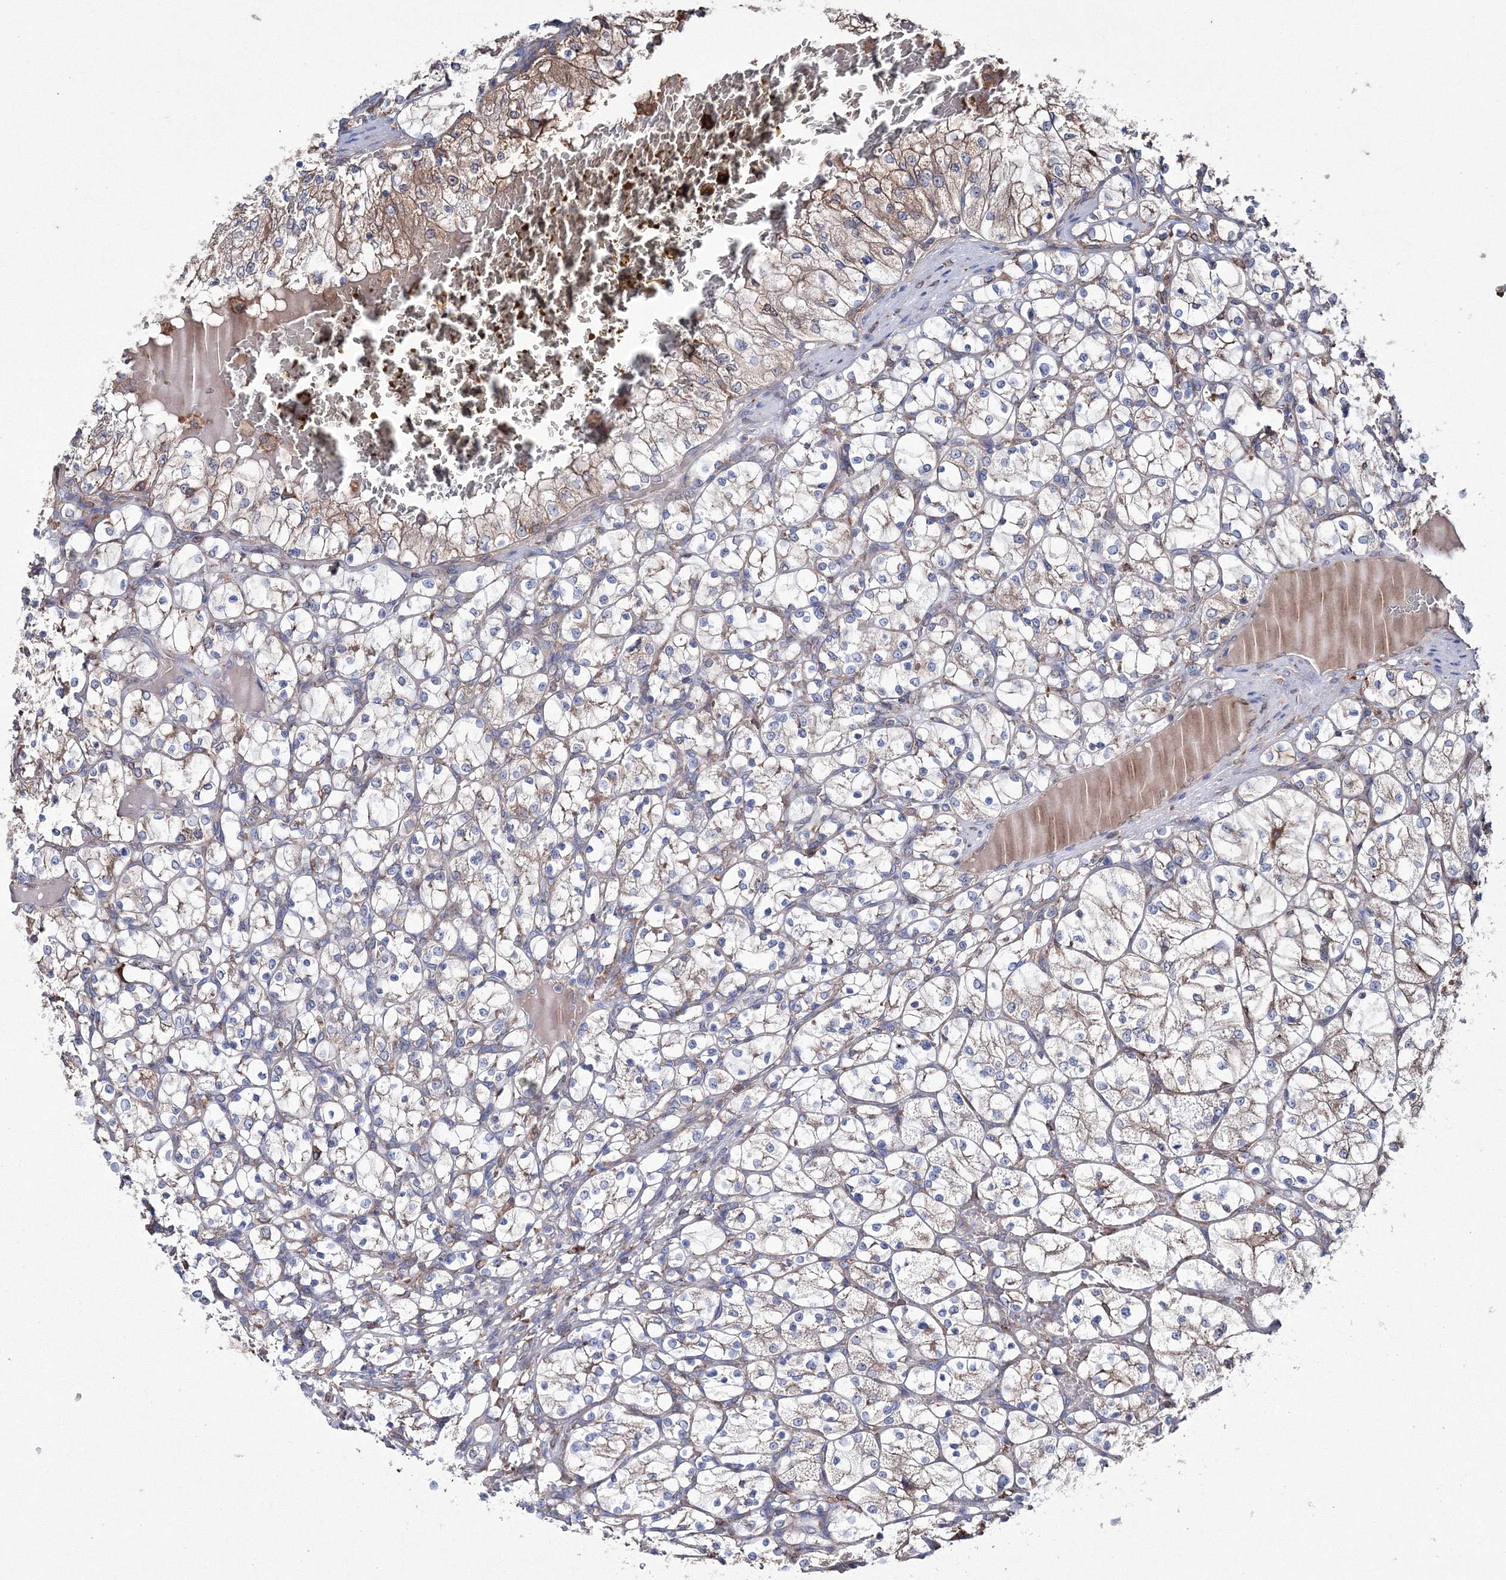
{"staining": {"intensity": "moderate", "quantity": "25%-75%", "location": "cytoplasmic/membranous"}, "tissue": "renal cancer", "cell_type": "Tumor cells", "image_type": "cancer", "snomed": [{"axis": "morphology", "description": "Adenocarcinoma, NOS"}, {"axis": "topography", "description": "Kidney"}], "caption": "Tumor cells display medium levels of moderate cytoplasmic/membranous expression in approximately 25%-75% of cells in adenocarcinoma (renal).", "gene": "VPS8", "patient": {"sex": "female", "age": 69}}